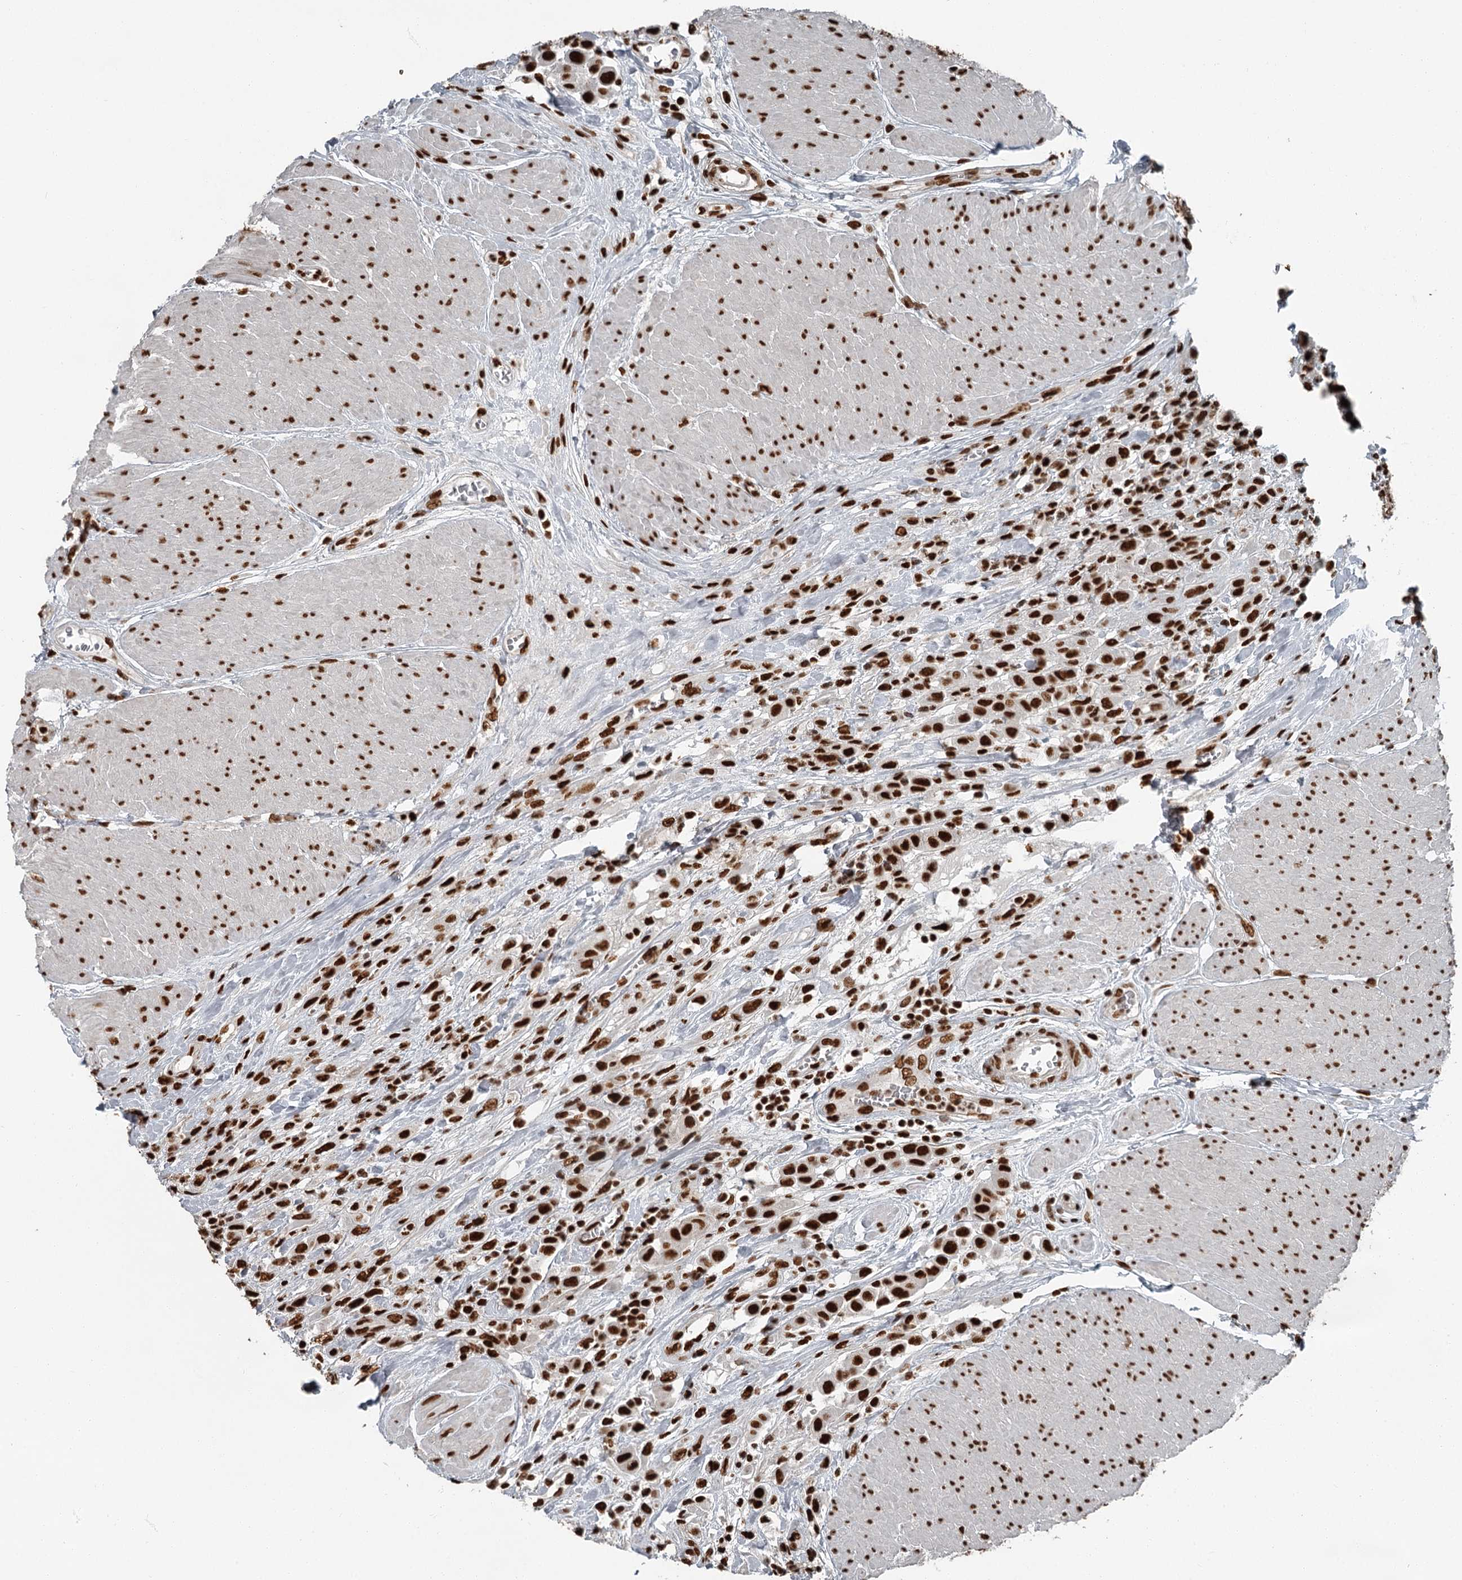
{"staining": {"intensity": "strong", "quantity": ">75%", "location": "nuclear"}, "tissue": "urothelial cancer", "cell_type": "Tumor cells", "image_type": "cancer", "snomed": [{"axis": "morphology", "description": "Urothelial carcinoma, High grade"}, {"axis": "topography", "description": "Urinary bladder"}], "caption": "Urothelial carcinoma (high-grade) tissue demonstrates strong nuclear positivity in about >75% of tumor cells, visualized by immunohistochemistry.", "gene": "RBBP7", "patient": {"sex": "male", "age": 50}}